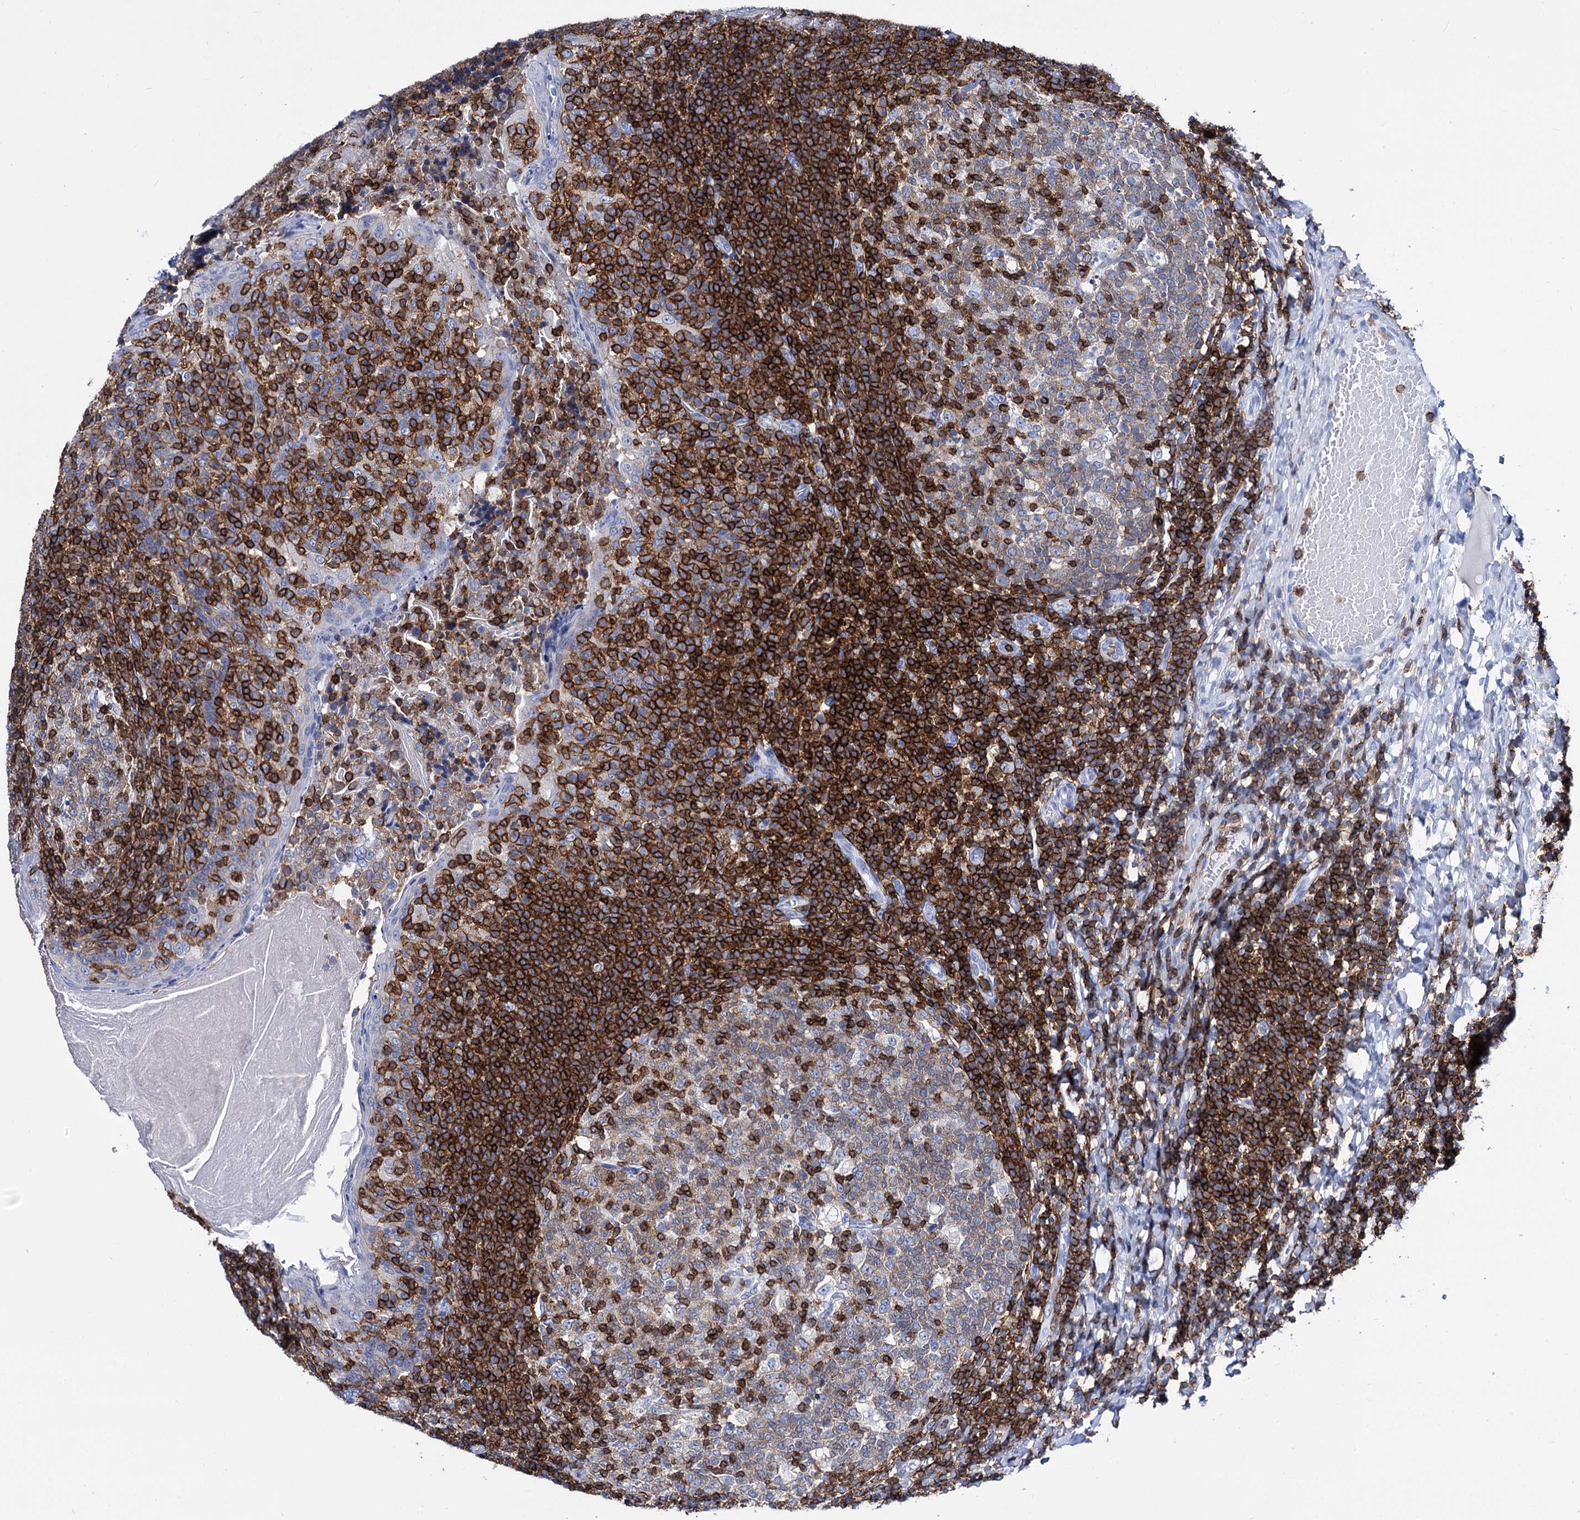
{"staining": {"intensity": "strong", "quantity": "25%-75%", "location": "cytoplasmic/membranous"}, "tissue": "tonsil", "cell_type": "Germinal center cells", "image_type": "normal", "snomed": [{"axis": "morphology", "description": "Normal tissue, NOS"}, {"axis": "topography", "description": "Tonsil"}], "caption": "Strong cytoplasmic/membranous protein expression is present in about 25%-75% of germinal center cells in tonsil.", "gene": "DEF6", "patient": {"sex": "female", "age": 19}}